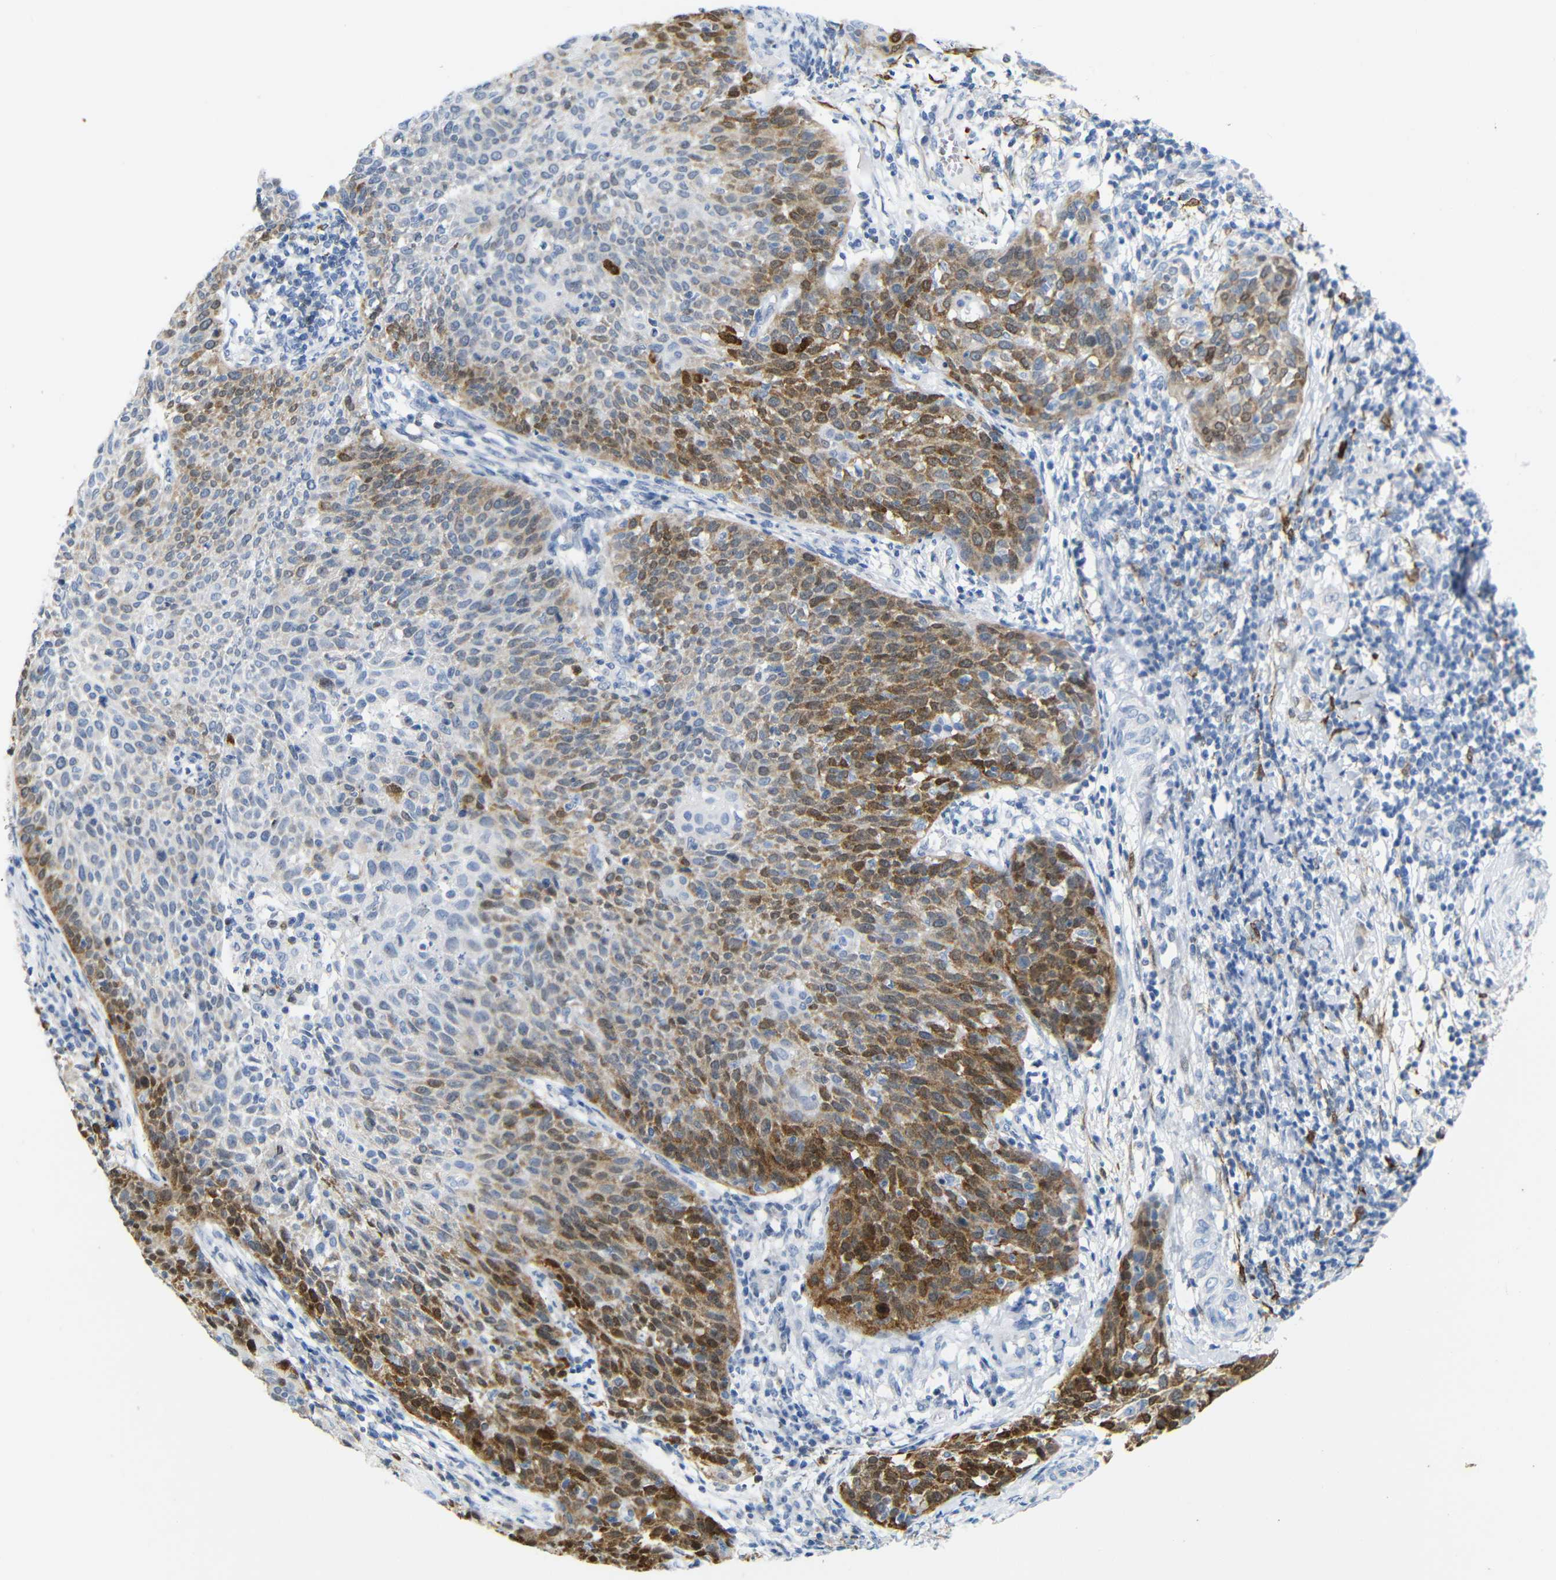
{"staining": {"intensity": "moderate", "quantity": "25%-75%", "location": "cytoplasmic/membranous"}, "tissue": "cervical cancer", "cell_type": "Tumor cells", "image_type": "cancer", "snomed": [{"axis": "morphology", "description": "Squamous cell carcinoma, NOS"}, {"axis": "topography", "description": "Cervix"}], "caption": "Immunohistochemical staining of cervical squamous cell carcinoma shows medium levels of moderate cytoplasmic/membranous positivity in approximately 25%-75% of tumor cells.", "gene": "MT1A", "patient": {"sex": "female", "age": 38}}